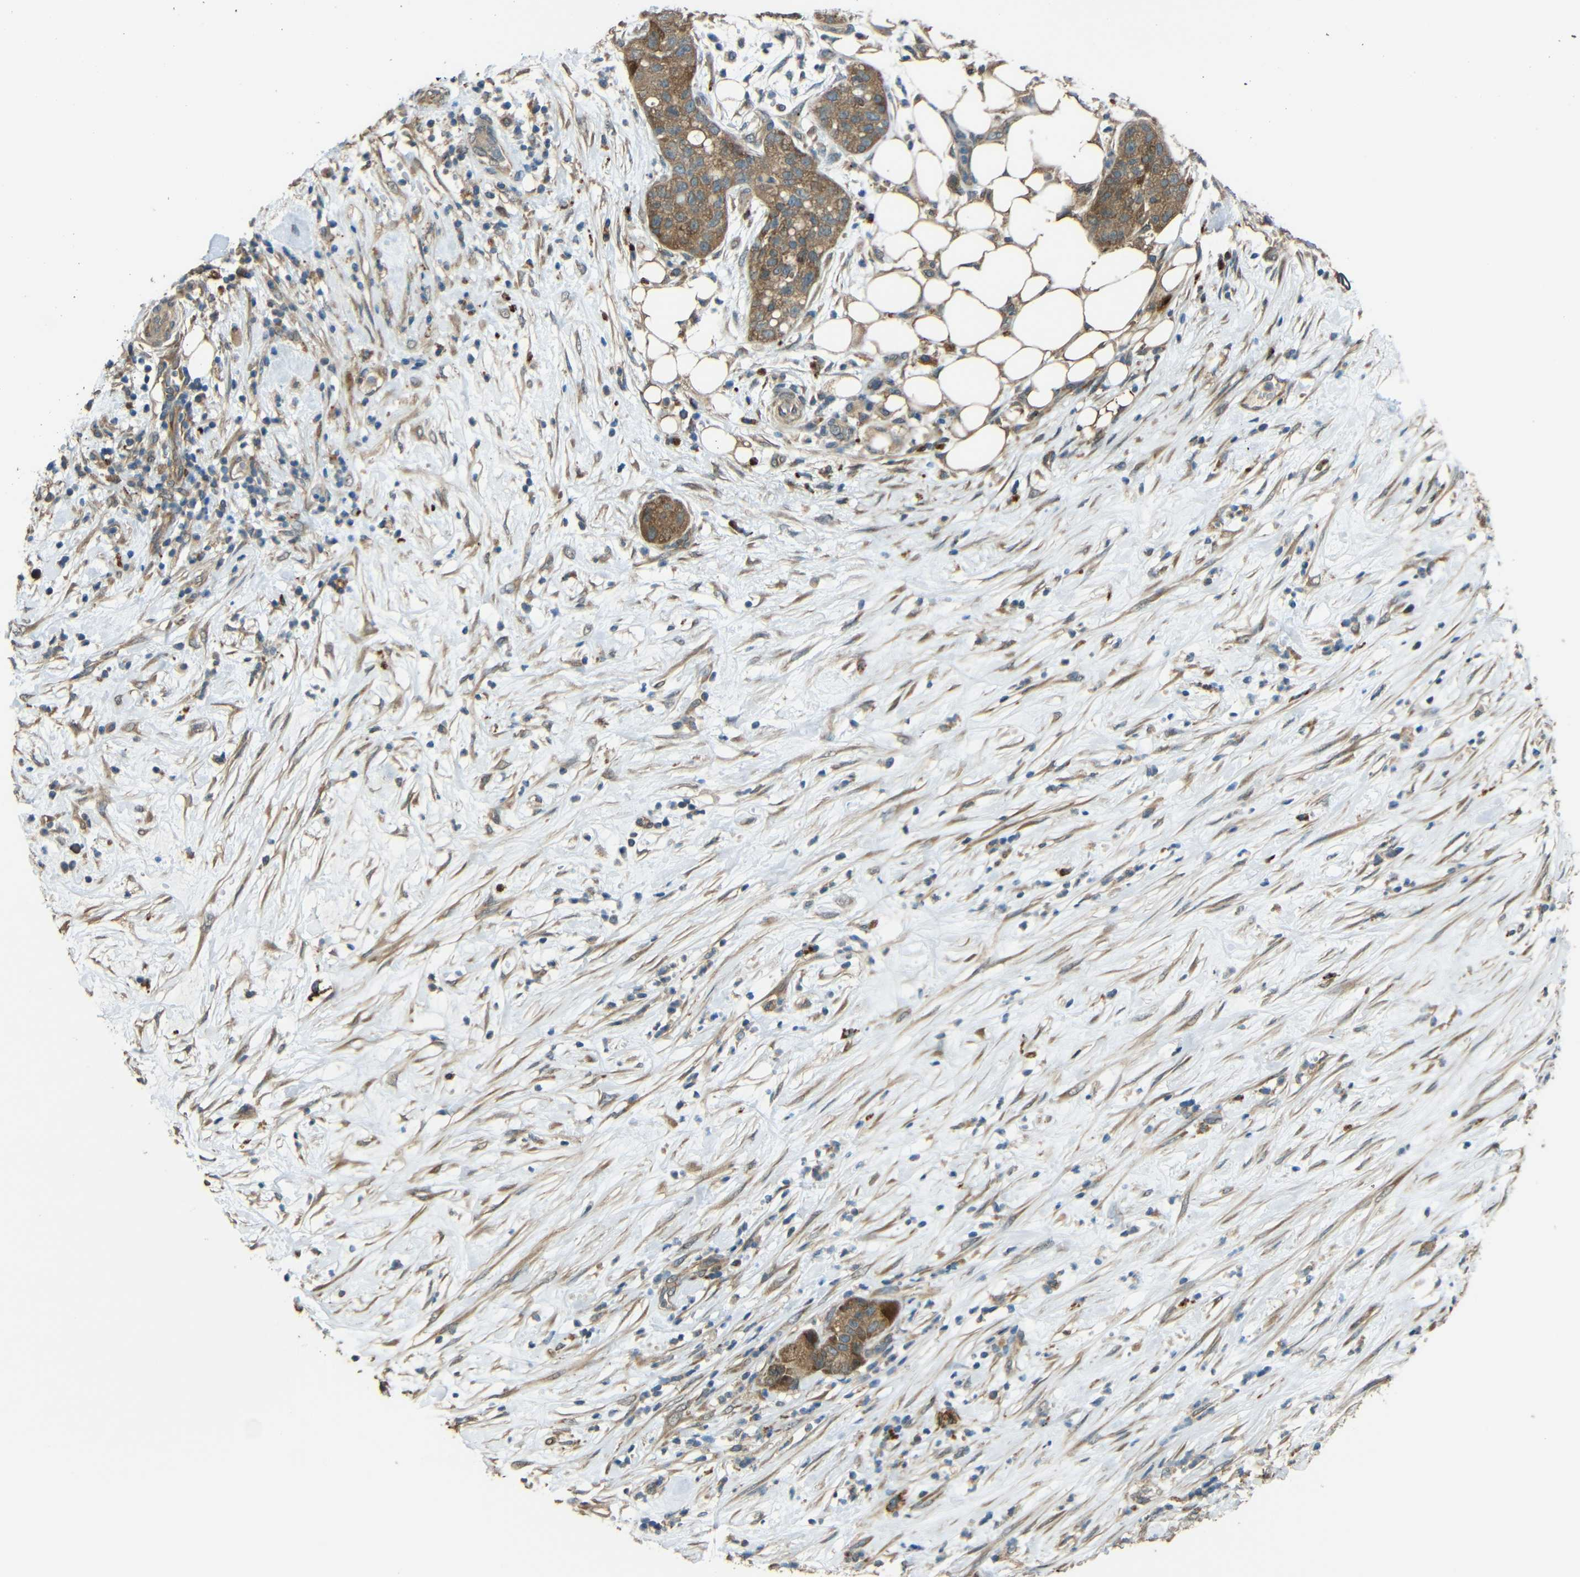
{"staining": {"intensity": "moderate", "quantity": ">75%", "location": "cytoplasmic/membranous"}, "tissue": "pancreatic cancer", "cell_type": "Tumor cells", "image_type": "cancer", "snomed": [{"axis": "morphology", "description": "Adenocarcinoma, NOS"}, {"axis": "topography", "description": "Pancreas"}], "caption": "Protein staining of pancreatic adenocarcinoma tissue demonstrates moderate cytoplasmic/membranous expression in approximately >75% of tumor cells.", "gene": "ACACA", "patient": {"sex": "female", "age": 78}}